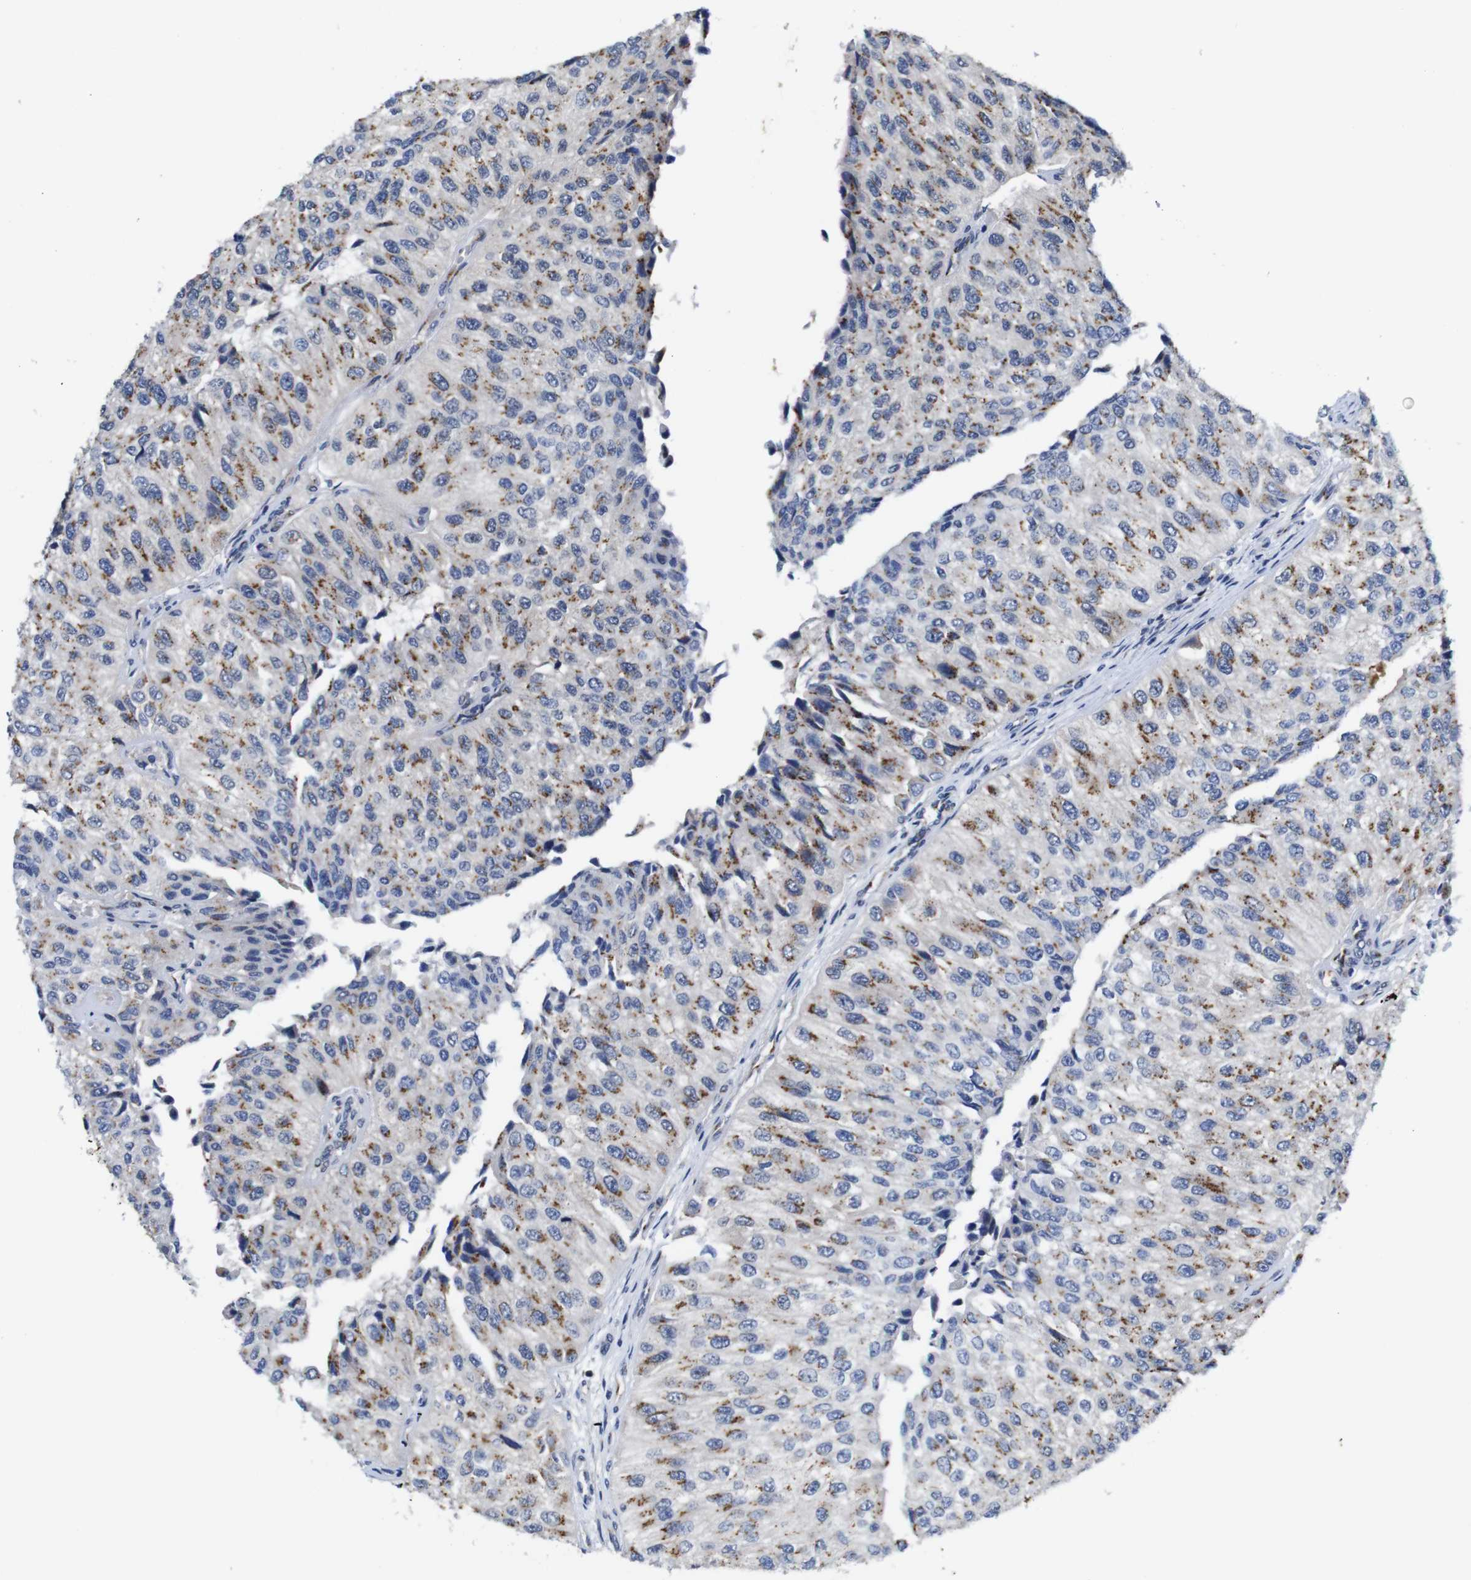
{"staining": {"intensity": "moderate", "quantity": ">75%", "location": "cytoplasmic/membranous"}, "tissue": "urothelial cancer", "cell_type": "Tumor cells", "image_type": "cancer", "snomed": [{"axis": "morphology", "description": "Urothelial carcinoma, High grade"}, {"axis": "topography", "description": "Kidney"}, {"axis": "topography", "description": "Urinary bladder"}], "caption": "About >75% of tumor cells in human urothelial cancer show moderate cytoplasmic/membranous protein positivity as visualized by brown immunohistochemical staining.", "gene": "FURIN", "patient": {"sex": "male", "age": 77}}